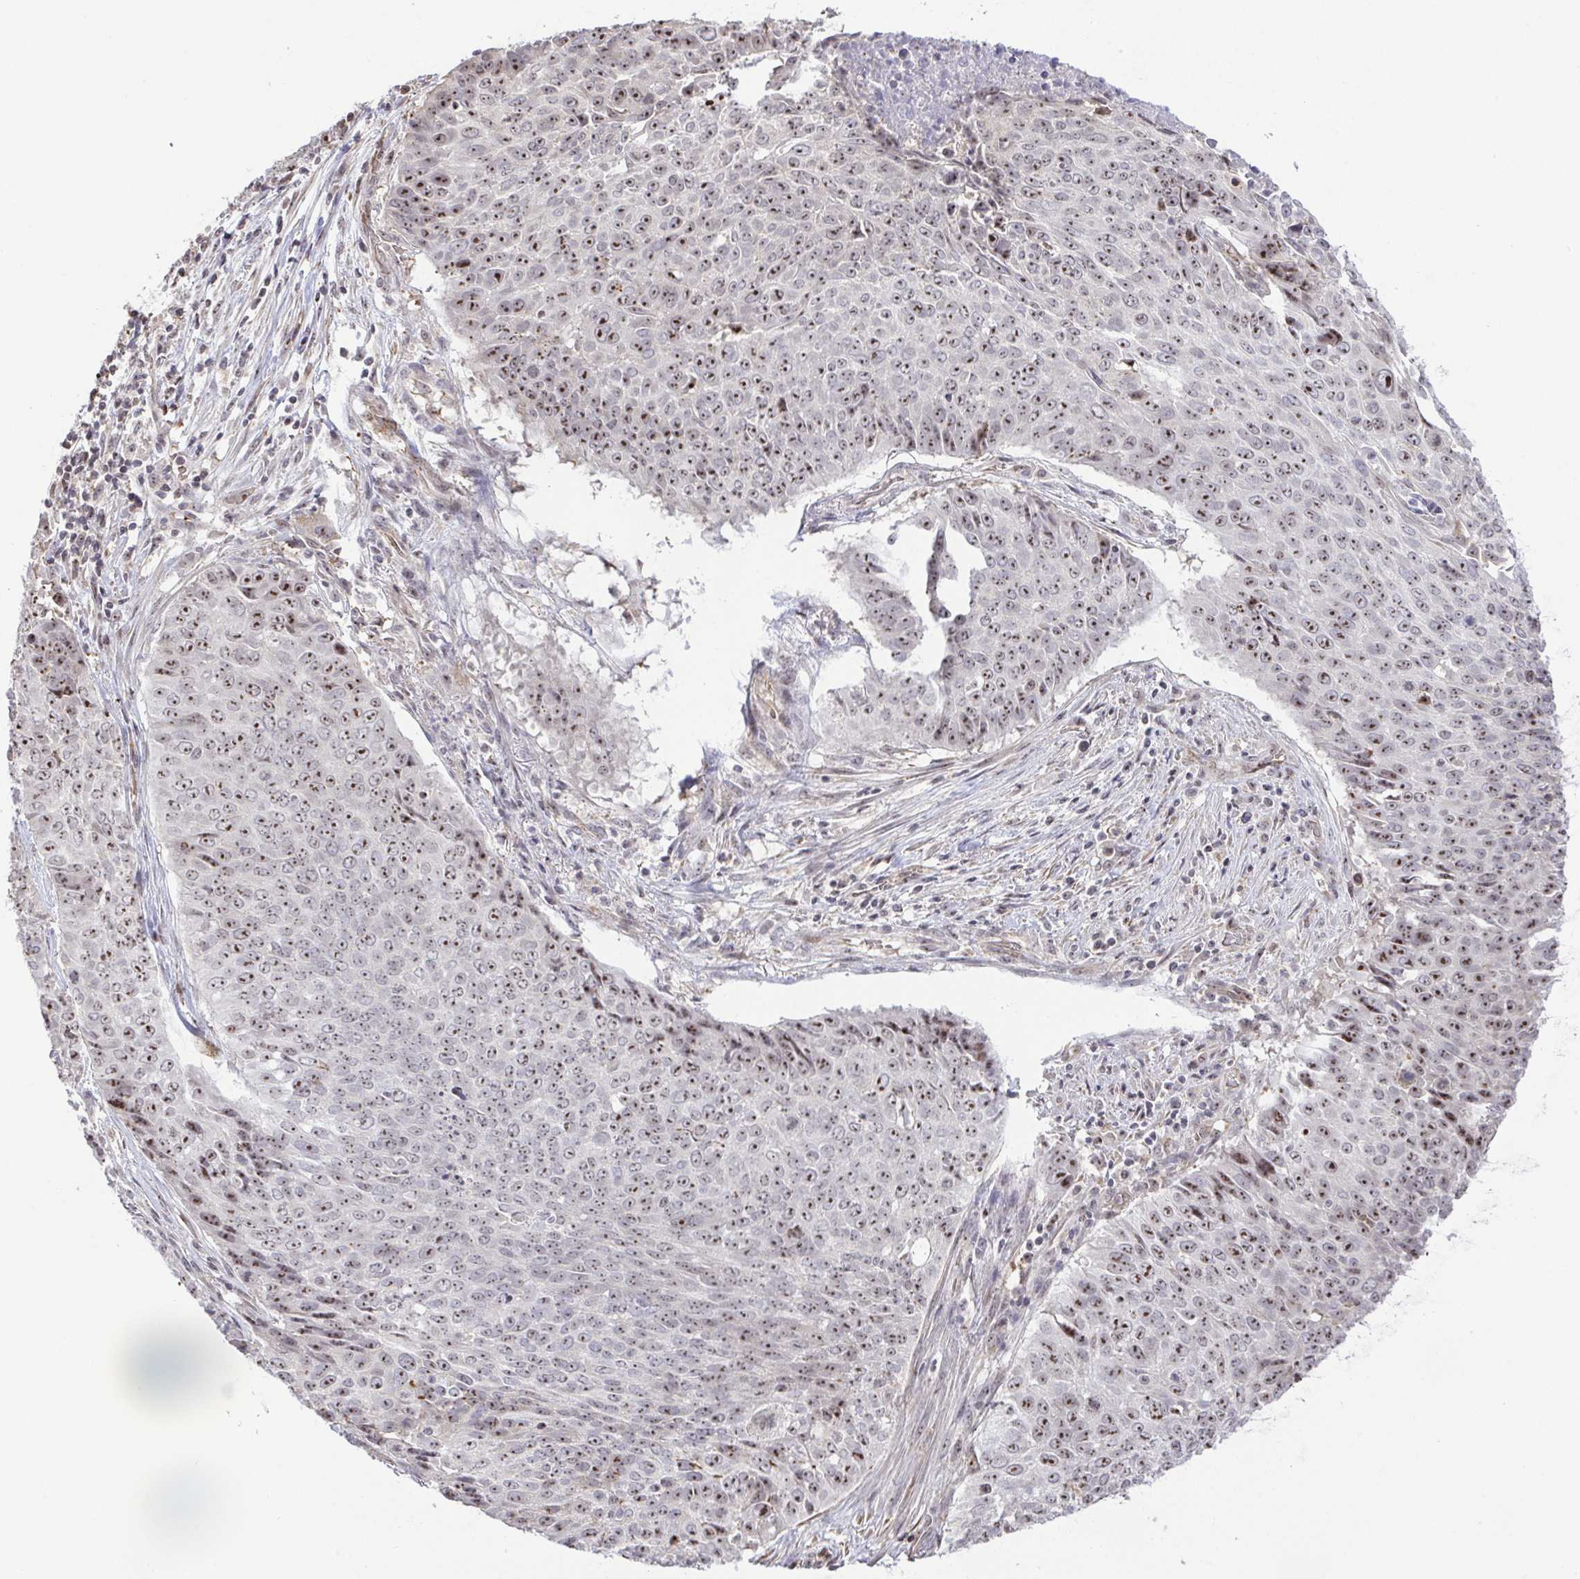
{"staining": {"intensity": "moderate", "quantity": "25%-75%", "location": "nuclear"}, "tissue": "lung cancer", "cell_type": "Tumor cells", "image_type": "cancer", "snomed": [{"axis": "morphology", "description": "Normal tissue, NOS"}, {"axis": "morphology", "description": "Squamous cell carcinoma, NOS"}, {"axis": "topography", "description": "Bronchus"}, {"axis": "topography", "description": "Lung"}], "caption": "Immunohistochemistry (IHC) photomicrograph of human lung cancer (squamous cell carcinoma) stained for a protein (brown), which demonstrates medium levels of moderate nuclear expression in about 25%-75% of tumor cells.", "gene": "RSL24D1", "patient": {"sex": "male", "age": 64}}